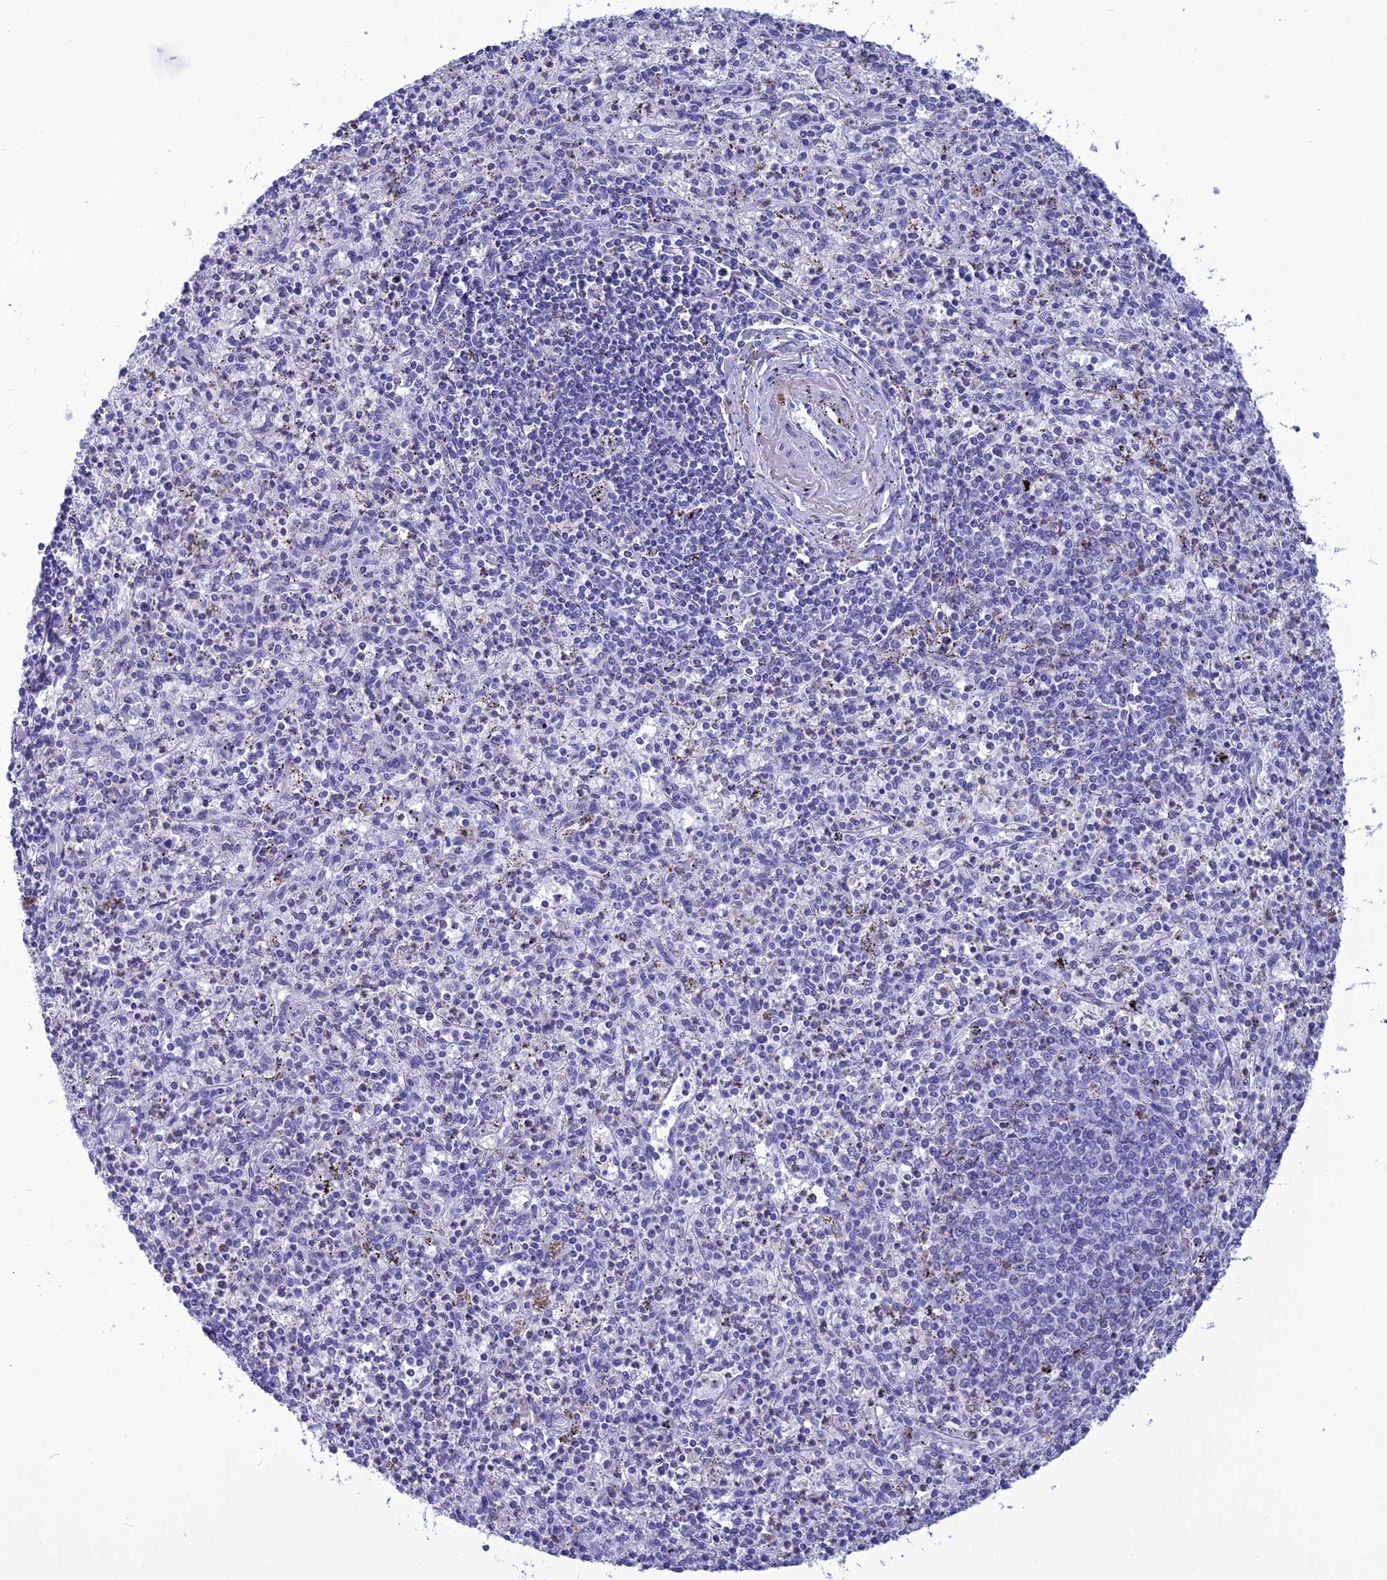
{"staining": {"intensity": "negative", "quantity": "none", "location": "none"}, "tissue": "spleen", "cell_type": "Cells in red pulp", "image_type": "normal", "snomed": [{"axis": "morphology", "description": "Normal tissue, NOS"}, {"axis": "topography", "description": "Spleen"}], "caption": "The photomicrograph exhibits no staining of cells in red pulp in unremarkable spleen.", "gene": "BBS2", "patient": {"sex": "male", "age": 72}}